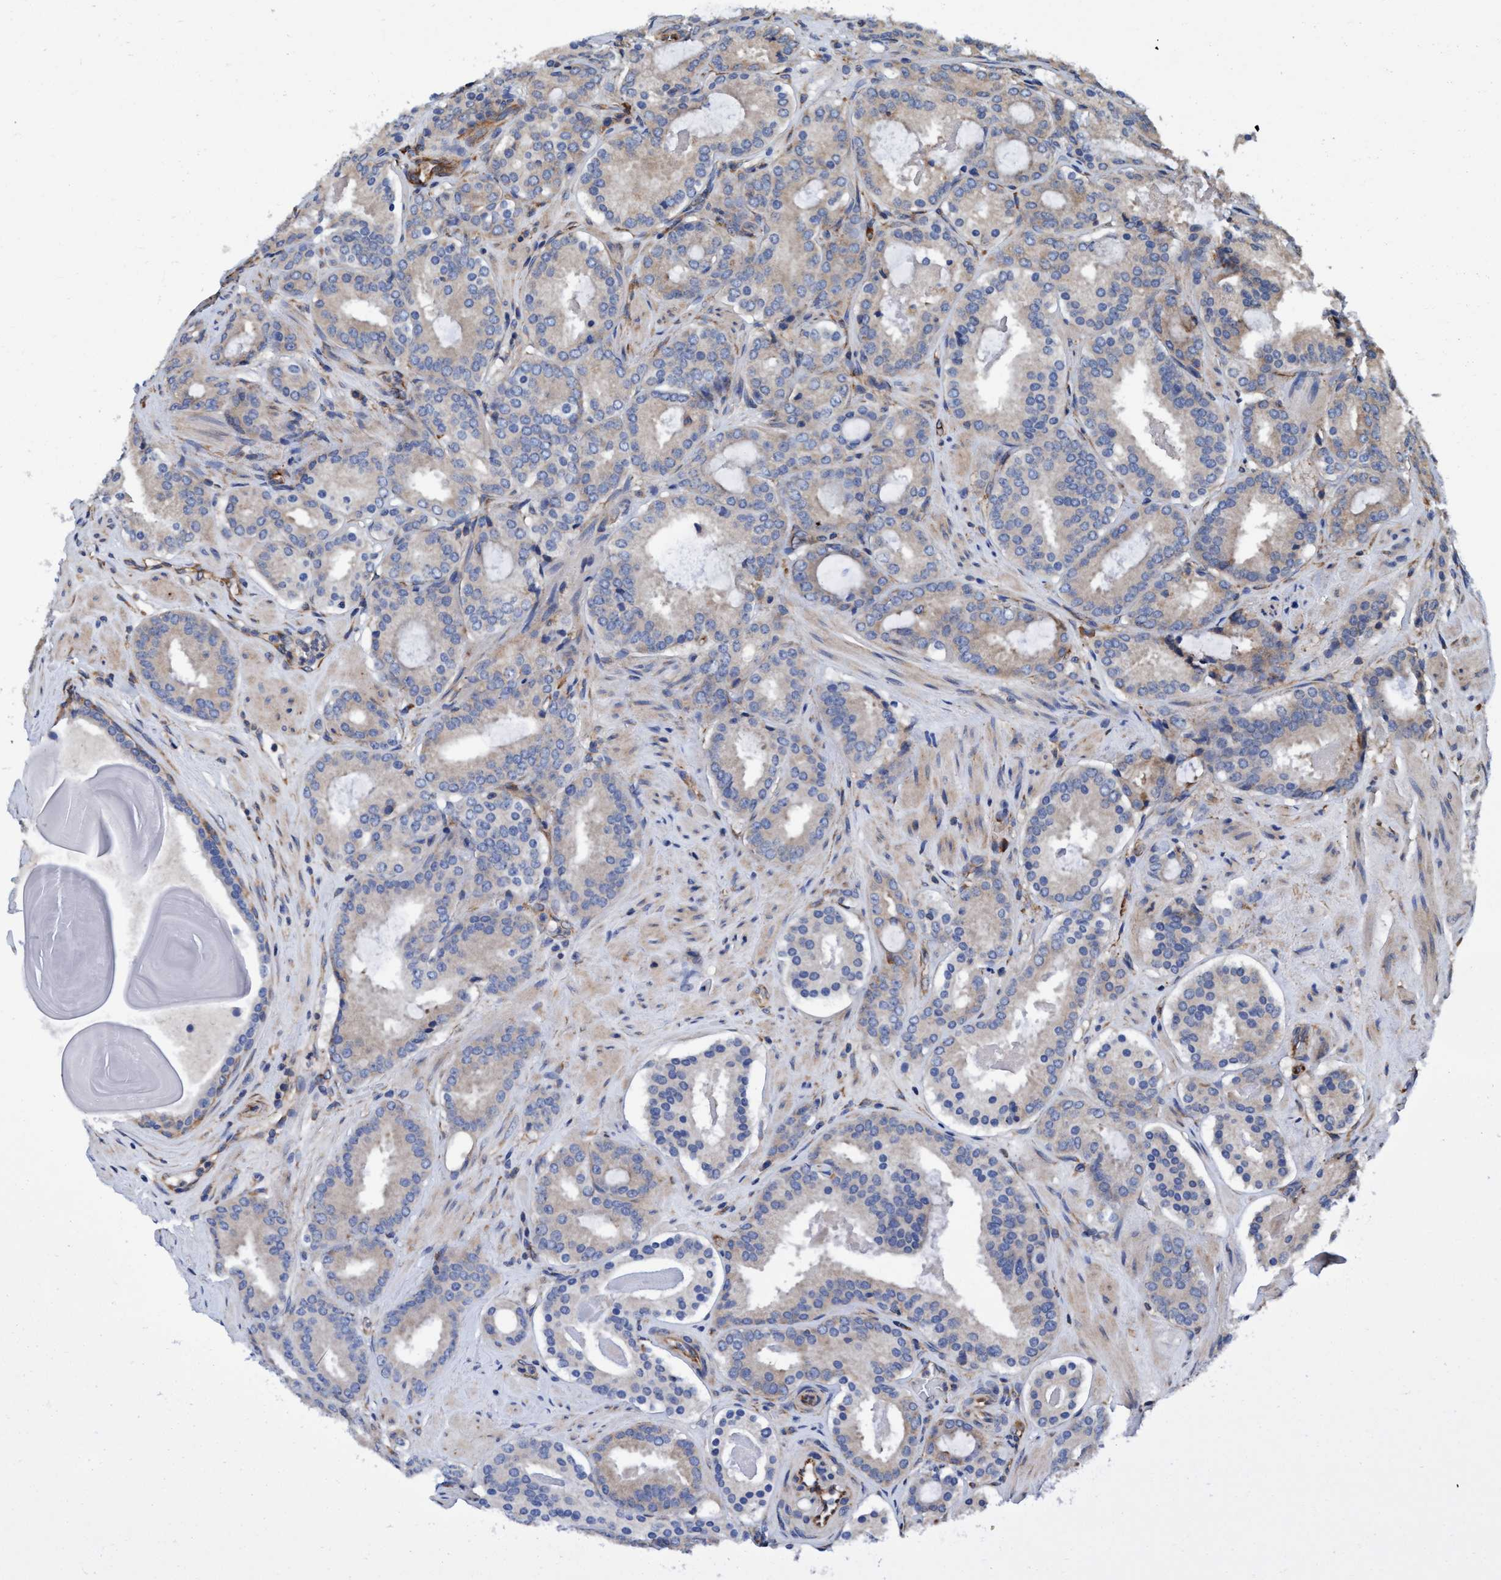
{"staining": {"intensity": "weak", "quantity": "<25%", "location": "cytoplasmic/membranous"}, "tissue": "prostate cancer", "cell_type": "Tumor cells", "image_type": "cancer", "snomed": [{"axis": "morphology", "description": "Adenocarcinoma, Low grade"}, {"axis": "topography", "description": "Prostate"}], "caption": "Prostate cancer was stained to show a protein in brown. There is no significant staining in tumor cells.", "gene": "ENDOG", "patient": {"sex": "male", "age": 69}}